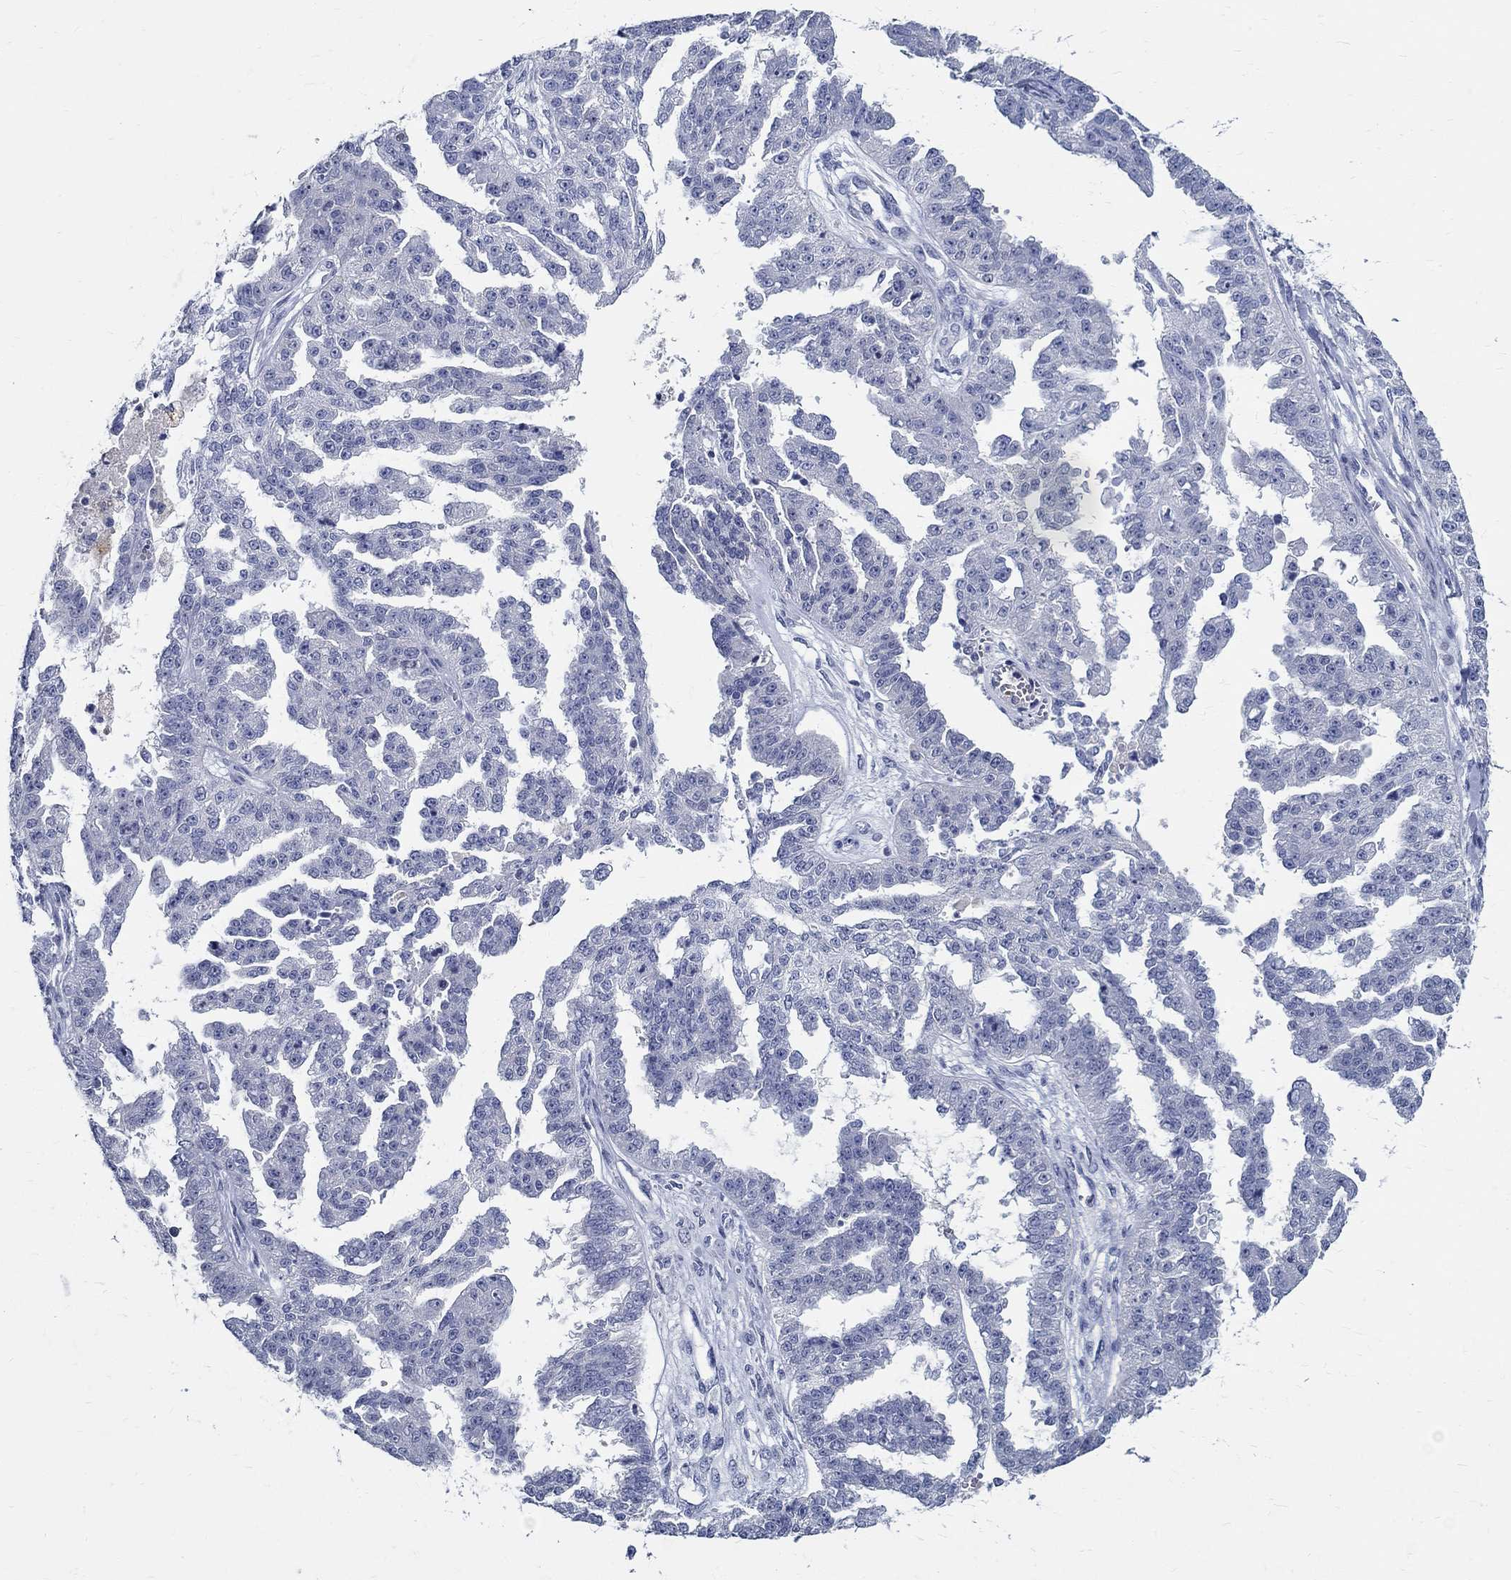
{"staining": {"intensity": "negative", "quantity": "none", "location": "none"}, "tissue": "ovarian cancer", "cell_type": "Tumor cells", "image_type": "cancer", "snomed": [{"axis": "morphology", "description": "Cystadenocarcinoma, serous, NOS"}, {"axis": "topography", "description": "Ovary"}], "caption": "Ovarian serous cystadenocarcinoma was stained to show a protein in brown. There is no significant expression in tumor cells.", "gene": "CETN1", "patient": {"sex": "female", "age": 58}}